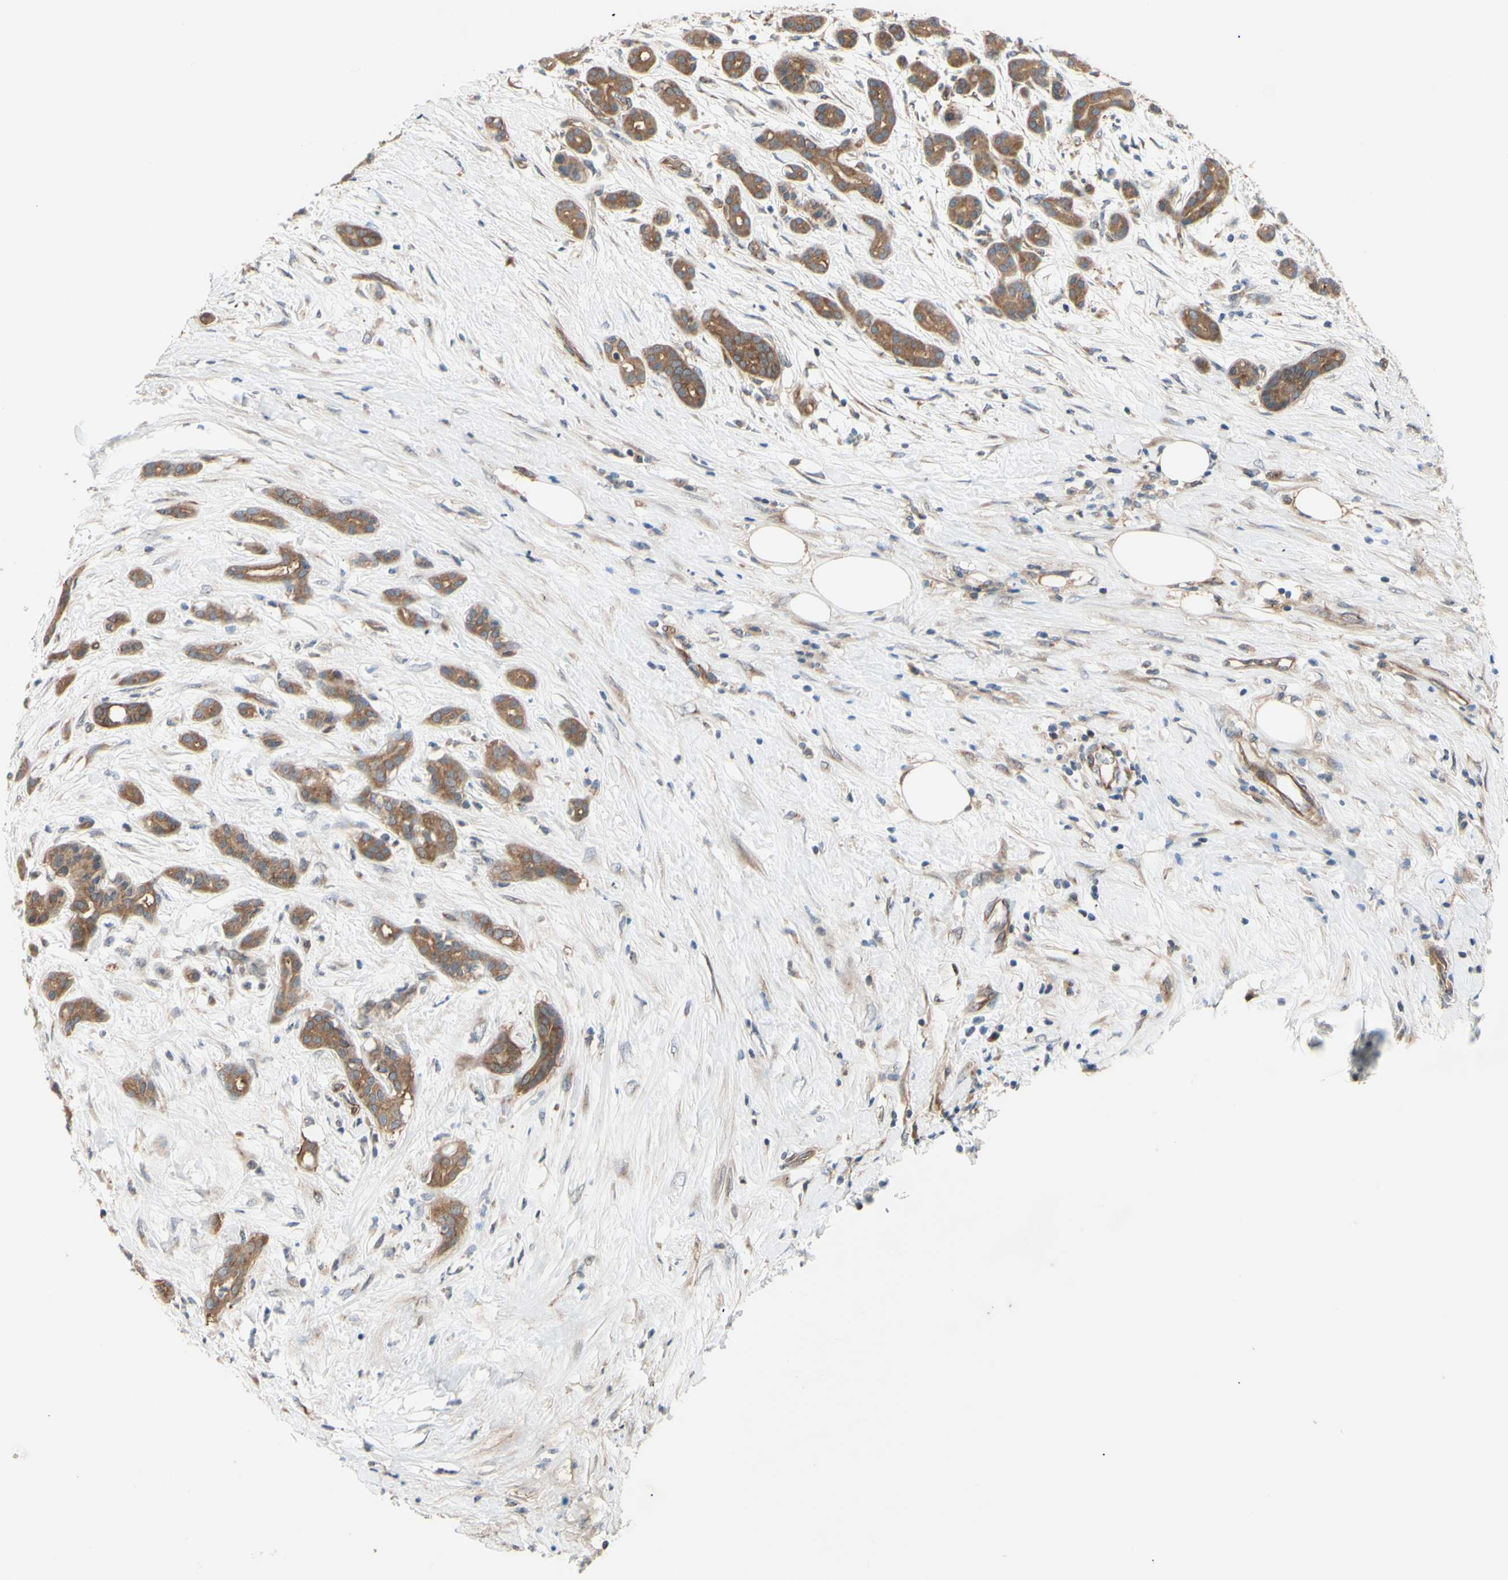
{"staining": {"intensity": "moderate", "quantity": ">75%", "location": "cytoplasmic/membranous"}, "tissue": "pancreatic cancer", "cell_type": "Tumor cells", "image_type": "cancer", "snomed": [{"axis": "morphology", "description": "Adenocarcinoma, NOS"}, {"axis": "topography", "description": "Pancreas"}], "caption": "A medium amount of moderate cytoplasmic/membranous expression is present in approximately >75% of tumor cells in pancreatic cancer tissue. (DAB (3,3'-diaminobenzidine) IHC with brightfield microscopy, high magnification).", "gene": "DYNLRB1", "patient": {"sex": "male", "age": 41}}